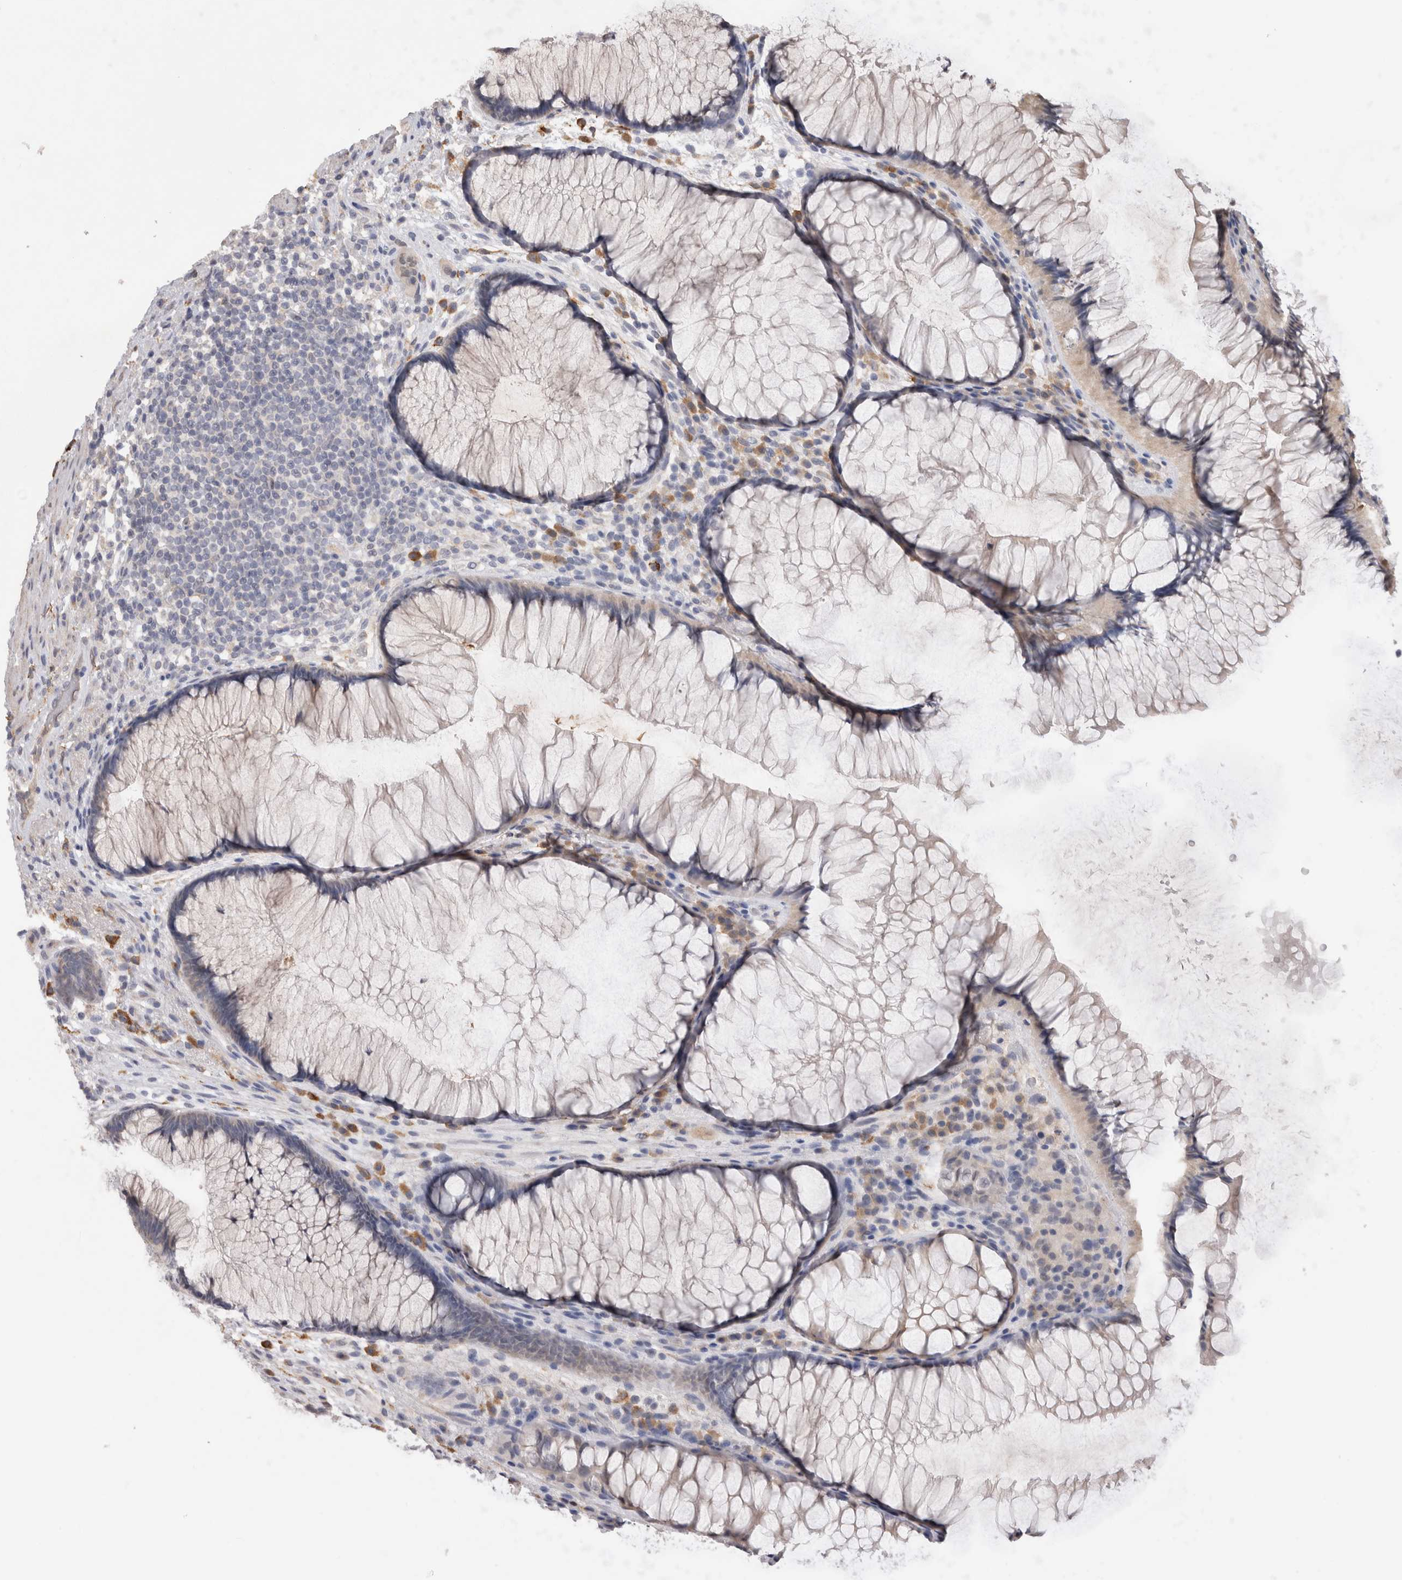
{"staining": {"intensity": "negative", "quantity": "none", "location": "none"}, "tissue": "rectum", "cell_type": "Glandular cells", "image_type": "normal", "snomed": [{"axis": "morphology", "description": "Normal tissue, NOS"}, {"axis": "topography", "description": "Rectum"}], "caption": "The histopathology image shows no significant expression in glandular cells of rectum. (Immunohistochemistry (ihc), brightfield microscopy, high magnification).", "gene": "VSIG4", "patient": {"sex": "male", "age": 51}}